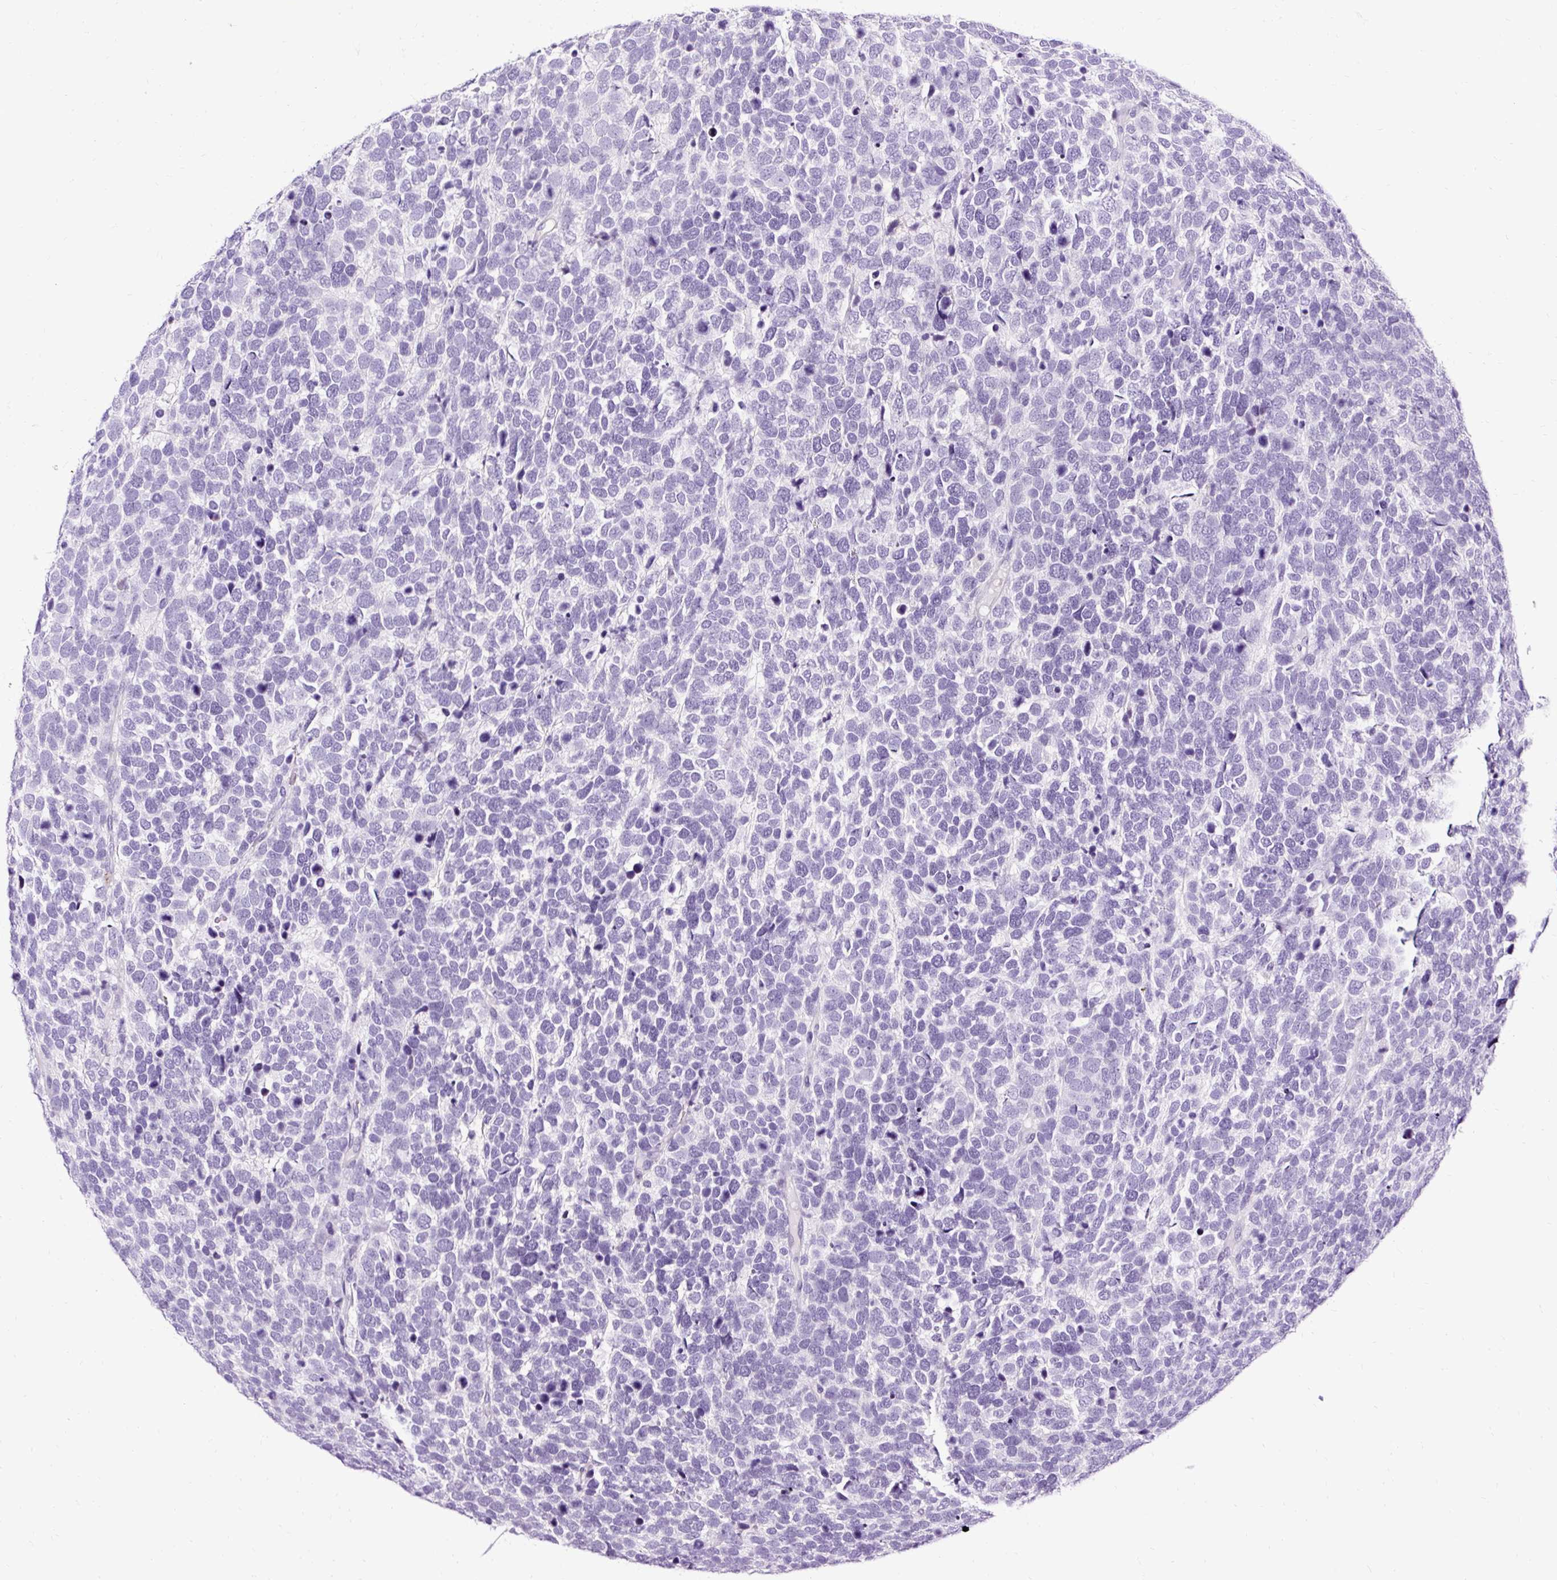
{"staining": {"intensity": "negative", "quantity": "none", "location": "none"}, "tissue": "urothelial cancer", "cell_type": "Tumor cells", "image_type": "cancer", "snomed": [{"axis": "morphology", "description": "Urothelial carcinoma, High grade"}, {"axis": "topography", "description": "Urinary bladder"}], "caption": "An immunohistochemistry photomicrograph of urothelial cancer is shown. There is no staining in tumor cells of urothelial cancer.", "gene": "SLC7A8", "patient": {"sex": "female", "age": 82}}